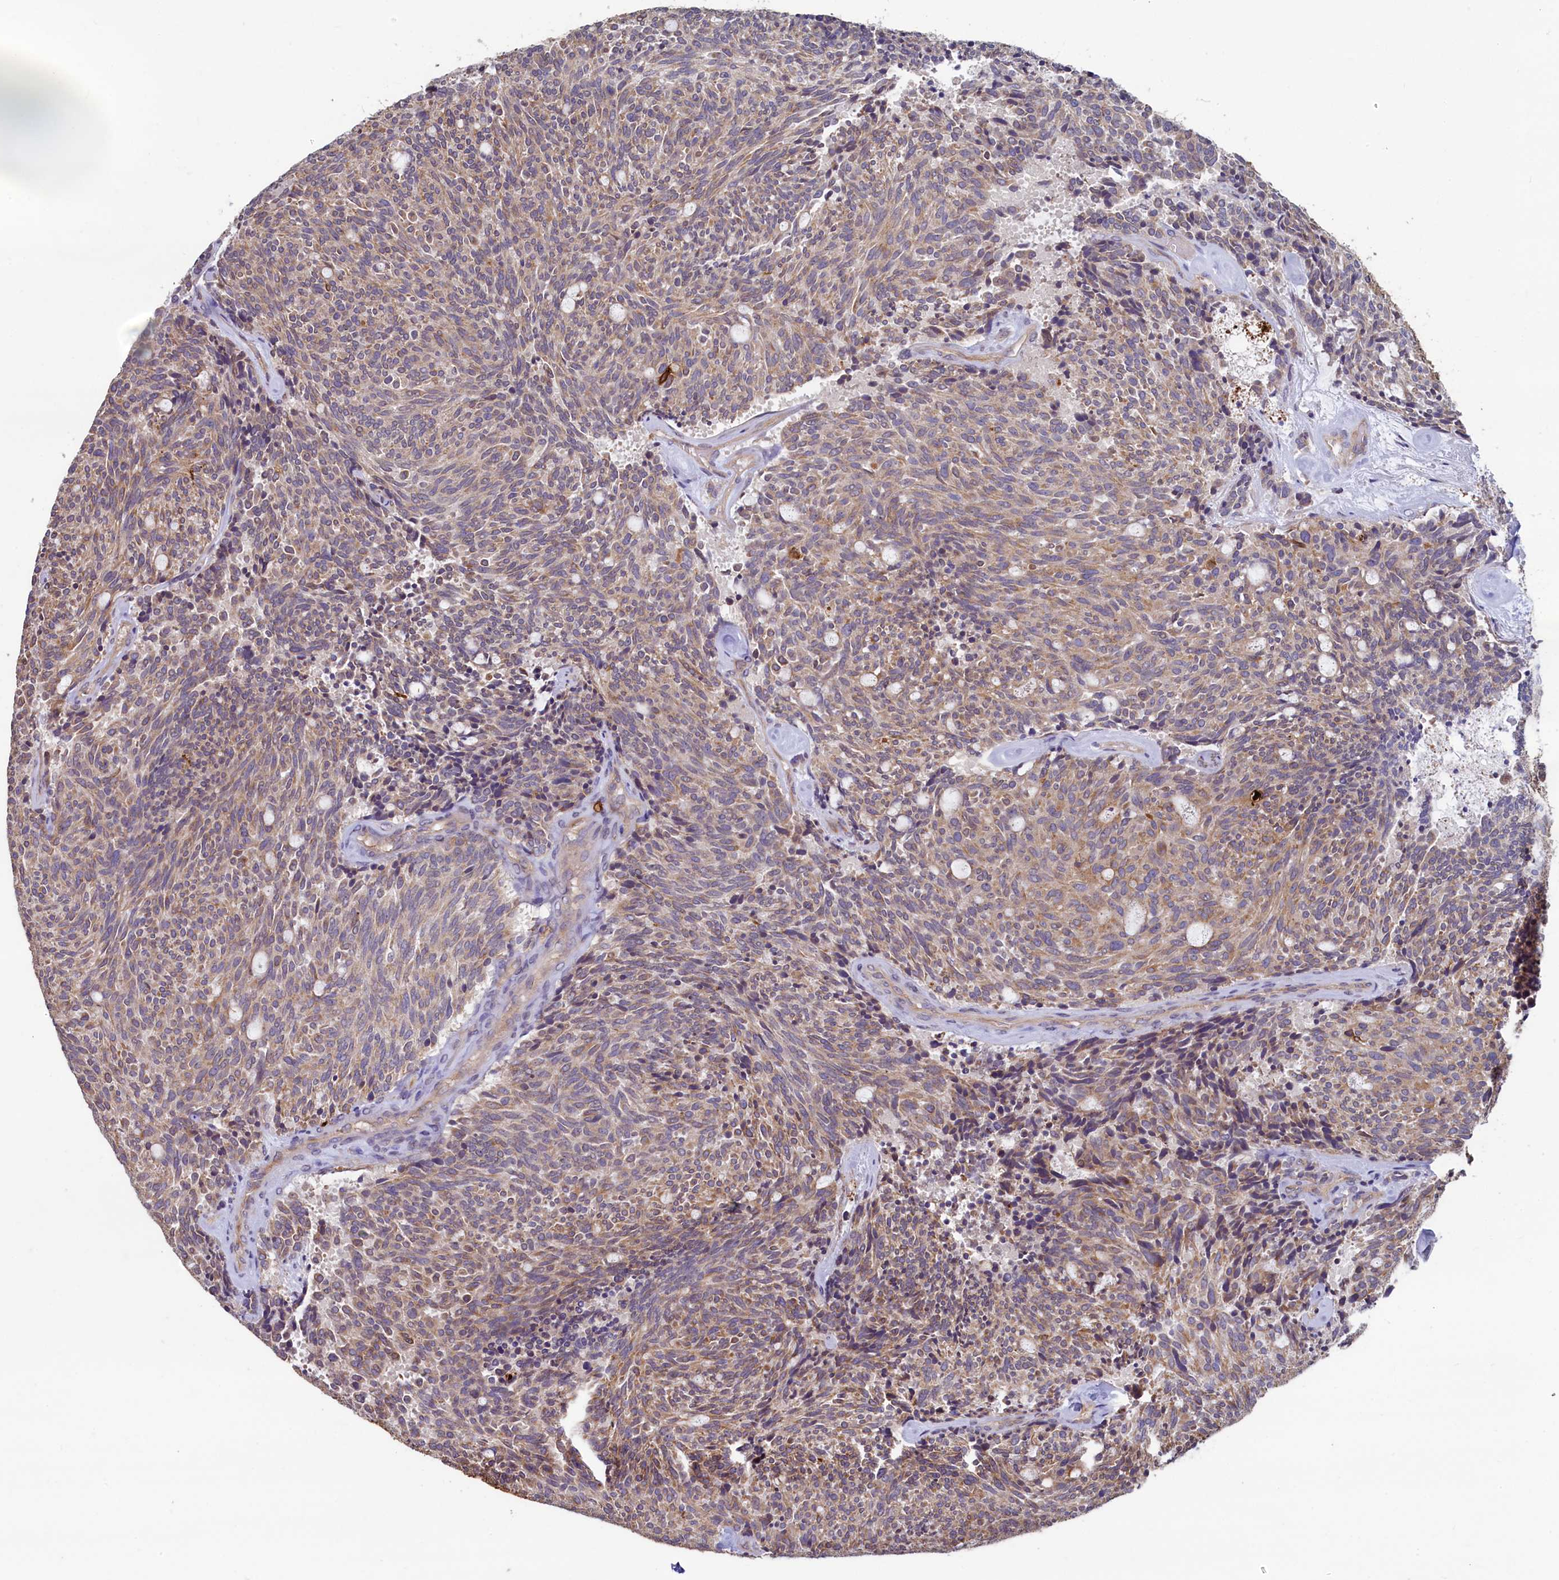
{"staining": {"intensity": "moderate", "quantity": "<25%", "location": "cytoplasmic/membranous"}, "tissue": "carcinoid", "cell_type": "Tumor cells", "image_type": "cancer", "snomed": [{"axis": "morphology", "description": "Carcinoid, malignant, NOS"}, {"axis": "topography", "description": "Pancreas"}], "caption": "Immunohistochemistry (DAB (3,3'-diaminobenzidine)) staining of malignant carcinoid demonstrates moderate cytoplasmic/membranous protein expression in about <25% of tumor cells.", "gene": "SPATA2L", "patient": {"sex": "female", "age": 54}}